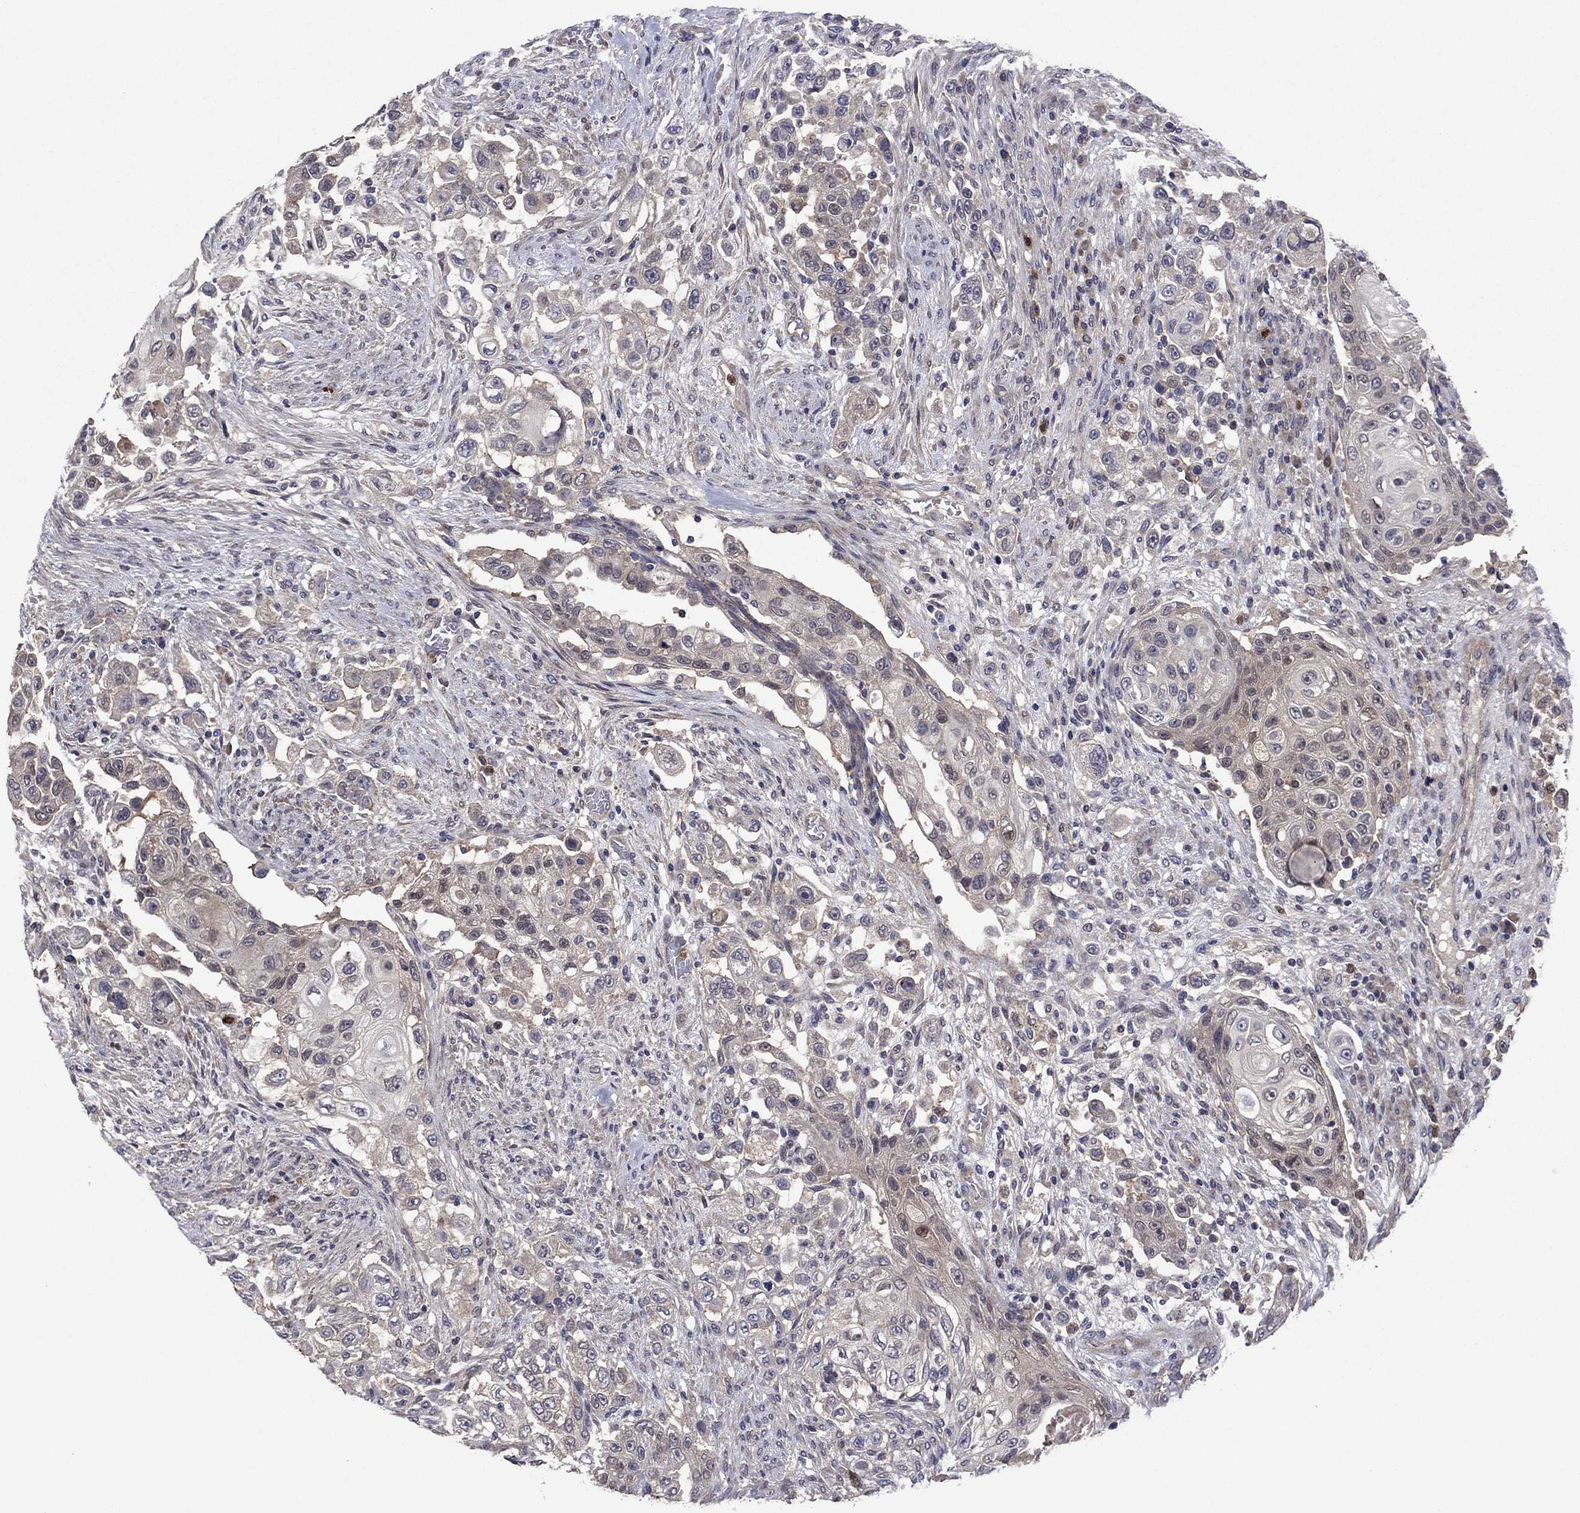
{"staining": {"intensity": "weak", "quantity": "<25%", "location": "cytoplasmic/membranous"}, "tissue": "urothelial cancer", "cell_type": "Tumor cells", "image_type": "cancer", "snomed": [{"axis": "morphology", "description": "Urothelial carcinoma, High grade"}, {"axis": "topography", "description": "Urinary bladder"}], "caption": "Tumor cells are negative for brown protein staining in urothelial cancer.", "gene": "MSRB1", "patient": {"sex": "female", "age": 56}}